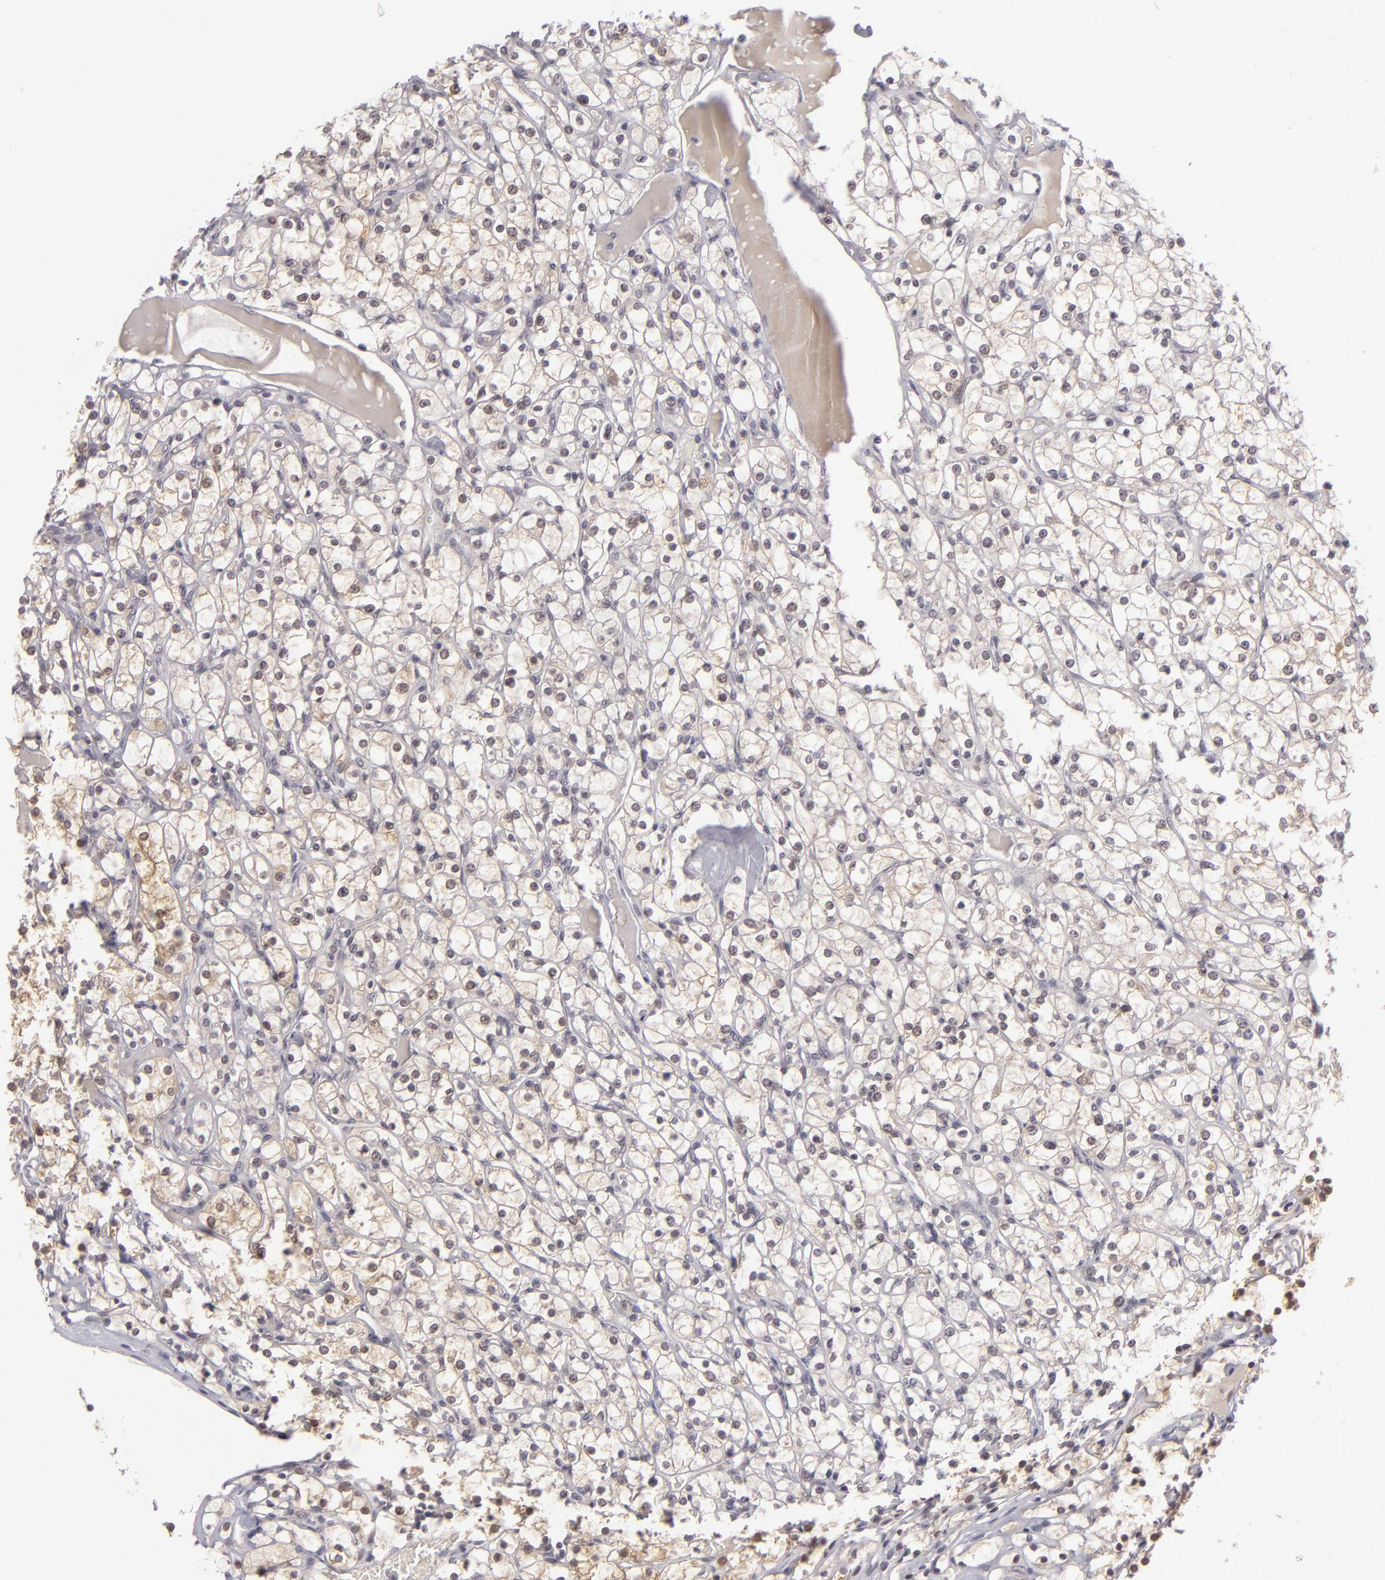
{"staining": {"intensity": "negative", "quantity": "none", "location": "none"}, "tissue": "renal cancer", "cell_type": "Tumor cells", "image_type": "cancer", "snomed": [{"axis": "morphology", "description": "Adenocarcinoma, NOS"}, {"axis": "topography", "description": "Kidney"}], "caption": "Immunohistochemistry photomicrograph of human renal adenocarcinoma stained for a protein (brown), which shows no staining in tumor cells.", "gene": "ZNF205", "patient": {"sex": "female", "age": 73}}